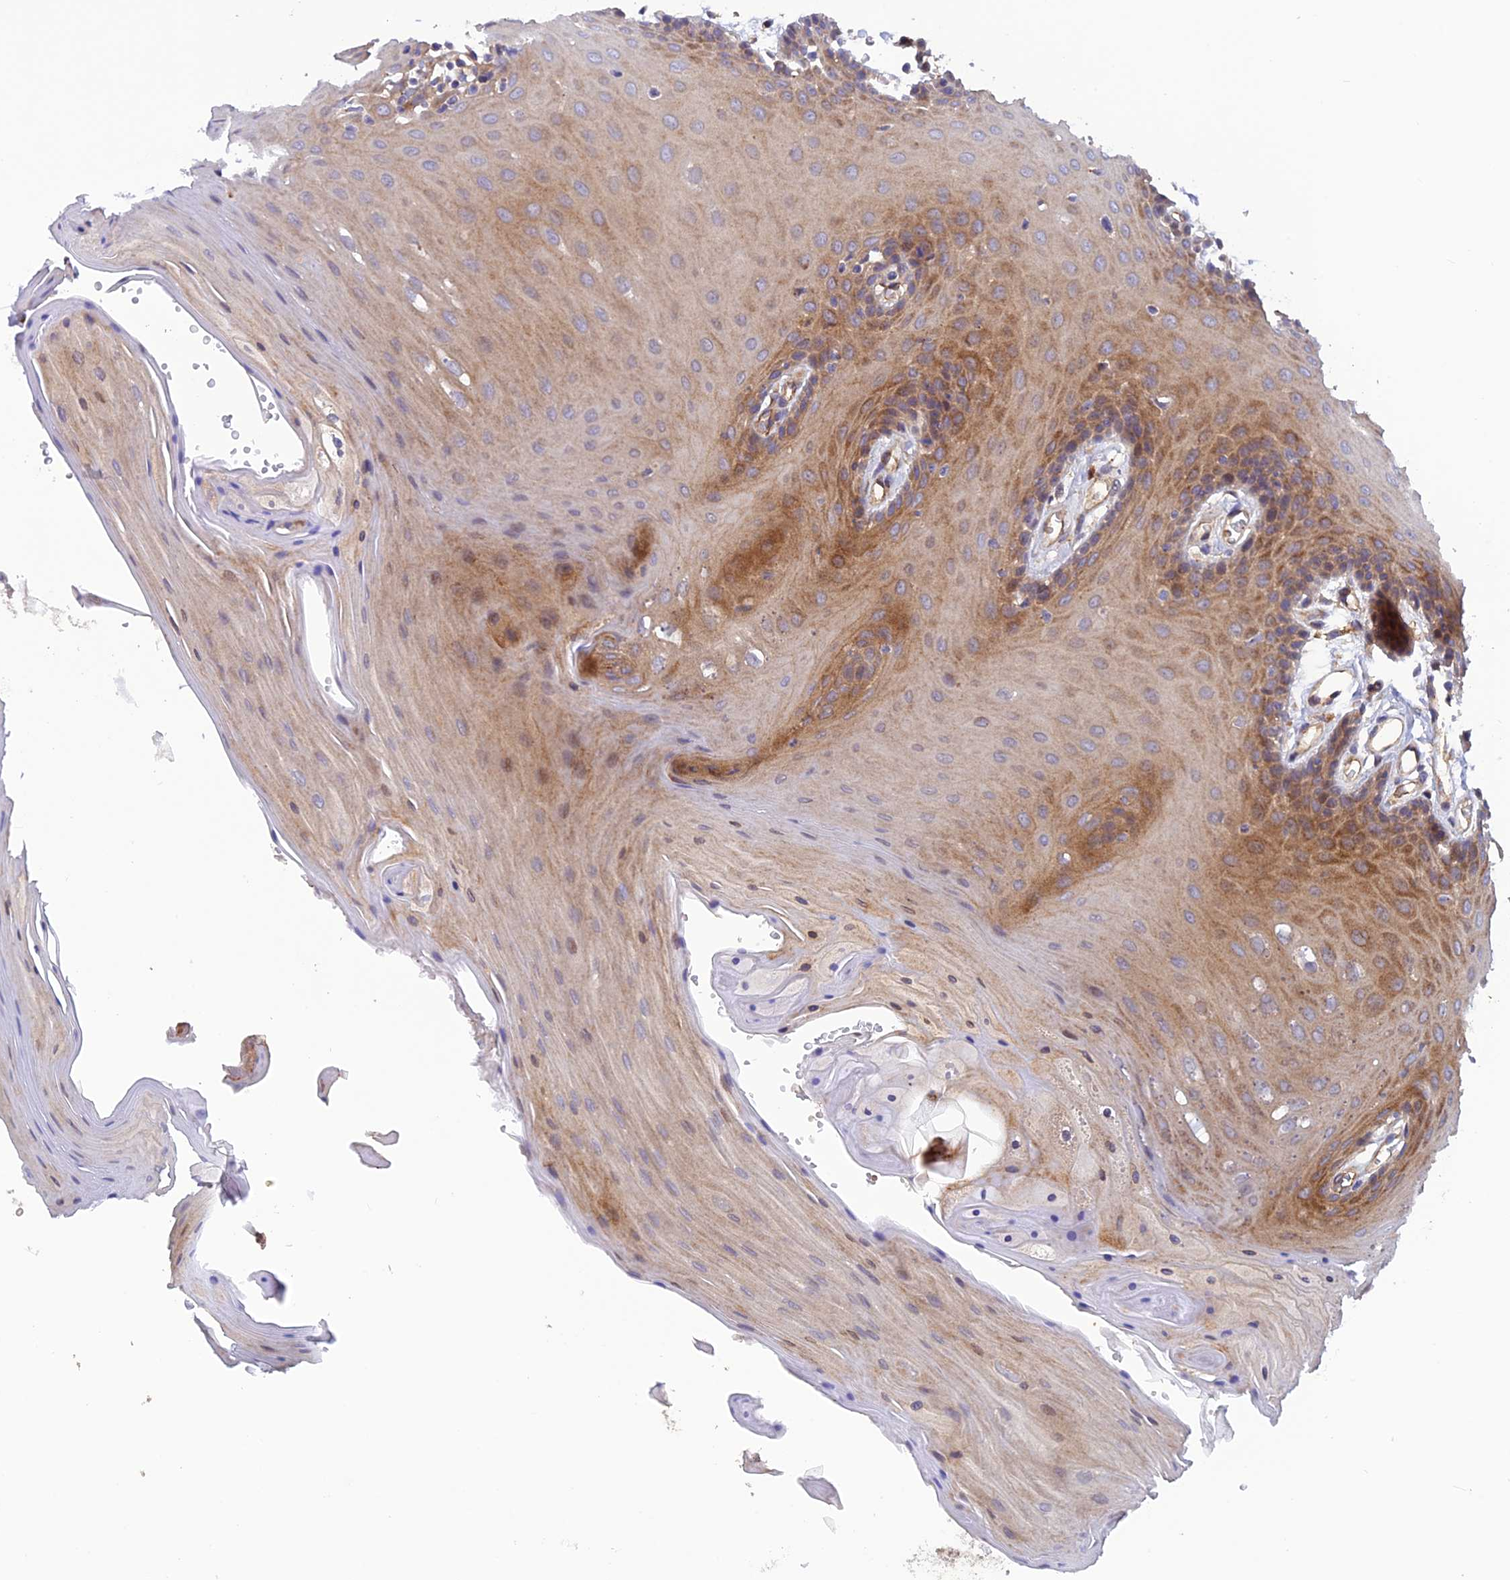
{"staining": {"intensity": "moderate", "quantity": ">75%", "location": "cytoplasmic/membranous"}, "tissue": "oral mucosa", "cell_type": "Squamous epithelial cells", "image_type": "normal", "snomed": [{"axis": "morphology", "description": "Normal tissue, NOS"}, {"axis": "morphology", "description": "Squamous cell carcinoma, NOS"}, {"axis": "topography", "description": "Skeletal muscle"}, {"axis": "topography", "description": "Oral tissue"}, {"axis": "topography", "description": "Salivary gland"}, {"axis": "topography", "description": "Head-Neck"}], "caption": "The immunohistochemical stain highlights moderate cytoplasmic/membranous staining in squamous epithelial cells of unremarkable oral mucosa. (DAB (3,3'-diaminobenzidine) IHC, brown staining for protein, blue staining for nuclei).", "gene": "ADAMTS15", "patient": {"sex": "male", "age": 54}}